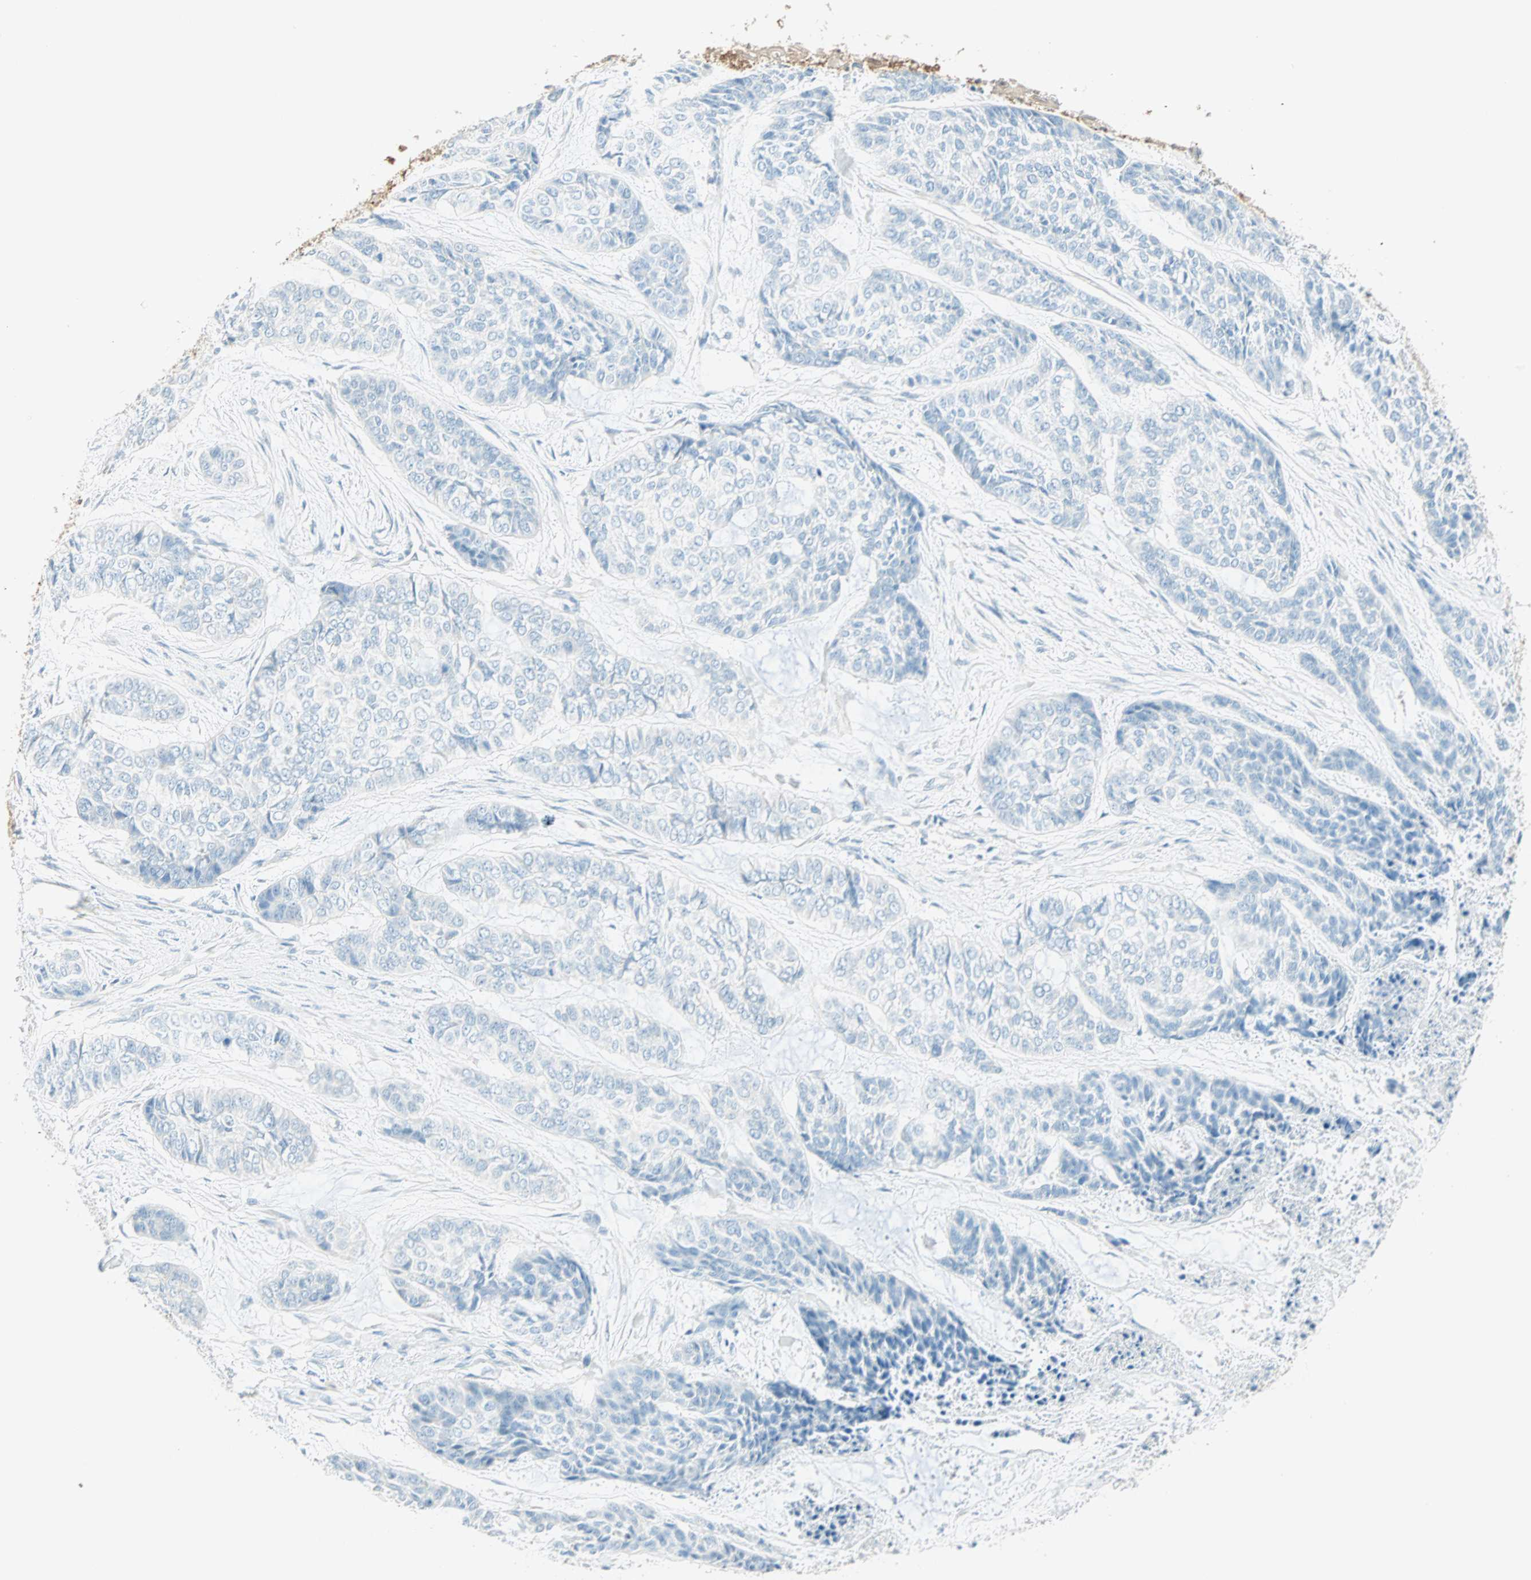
{"staining": {"intensity": "negative", "quantity": "none", "location": "none"}, "tissue": "skin cancer", "cell_type": "Tumor cells", "image_type": "cancer", "snomed": [{"axis": "morphology", "description": "Basal cell carcinoma"}, {"axis": "topography", "description": "Skin"}], "caption": "Micrograph shows no protein positivity in tumor cells of skin cancer tissue.", "gene": "S100A1", "patient": {"sex": "female", "age": 64}}